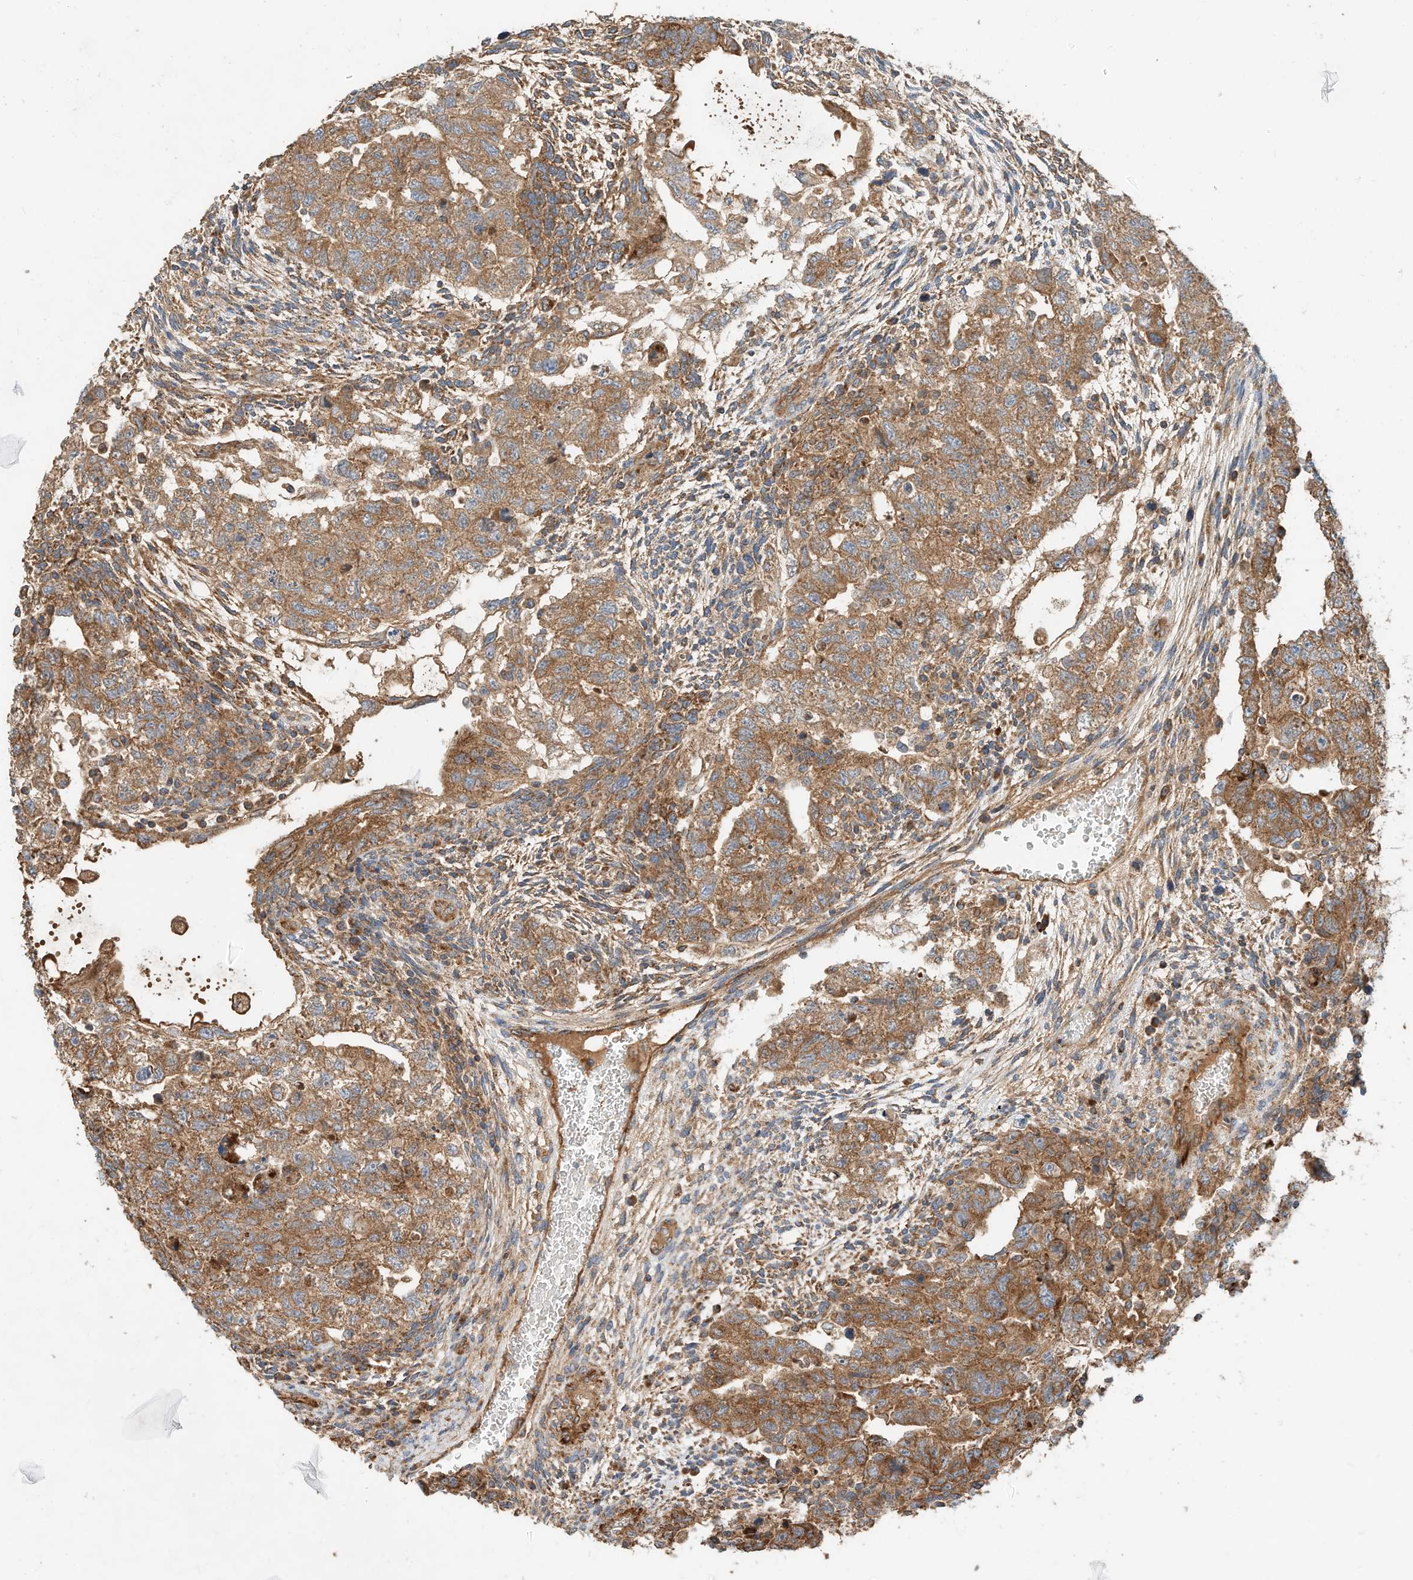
{"staining": {"intensity": "strong", "quantity": ">75%", "location": "cytoplasmic/membranous"}, "tissue": "testis cancer", "cell_type": "Tumor cells", "image_type": "cancer", "snomed": [{"axis": "morphology", "description": "Carcinoma, Embryonal, NOS"}, {"axis": "topography", "description": "Testis"}], "caption": "Immunohistochemical staining of testis embryonal carcinoma reveals high levels of strong cytoplasmic/membranous positivity in about >75% of tumor cells. (brown staining indicates protein expression, while blue staining denotes nuclei).", "gene": "CPAMD8", "patient": {"sex": "male", "age": 36}}